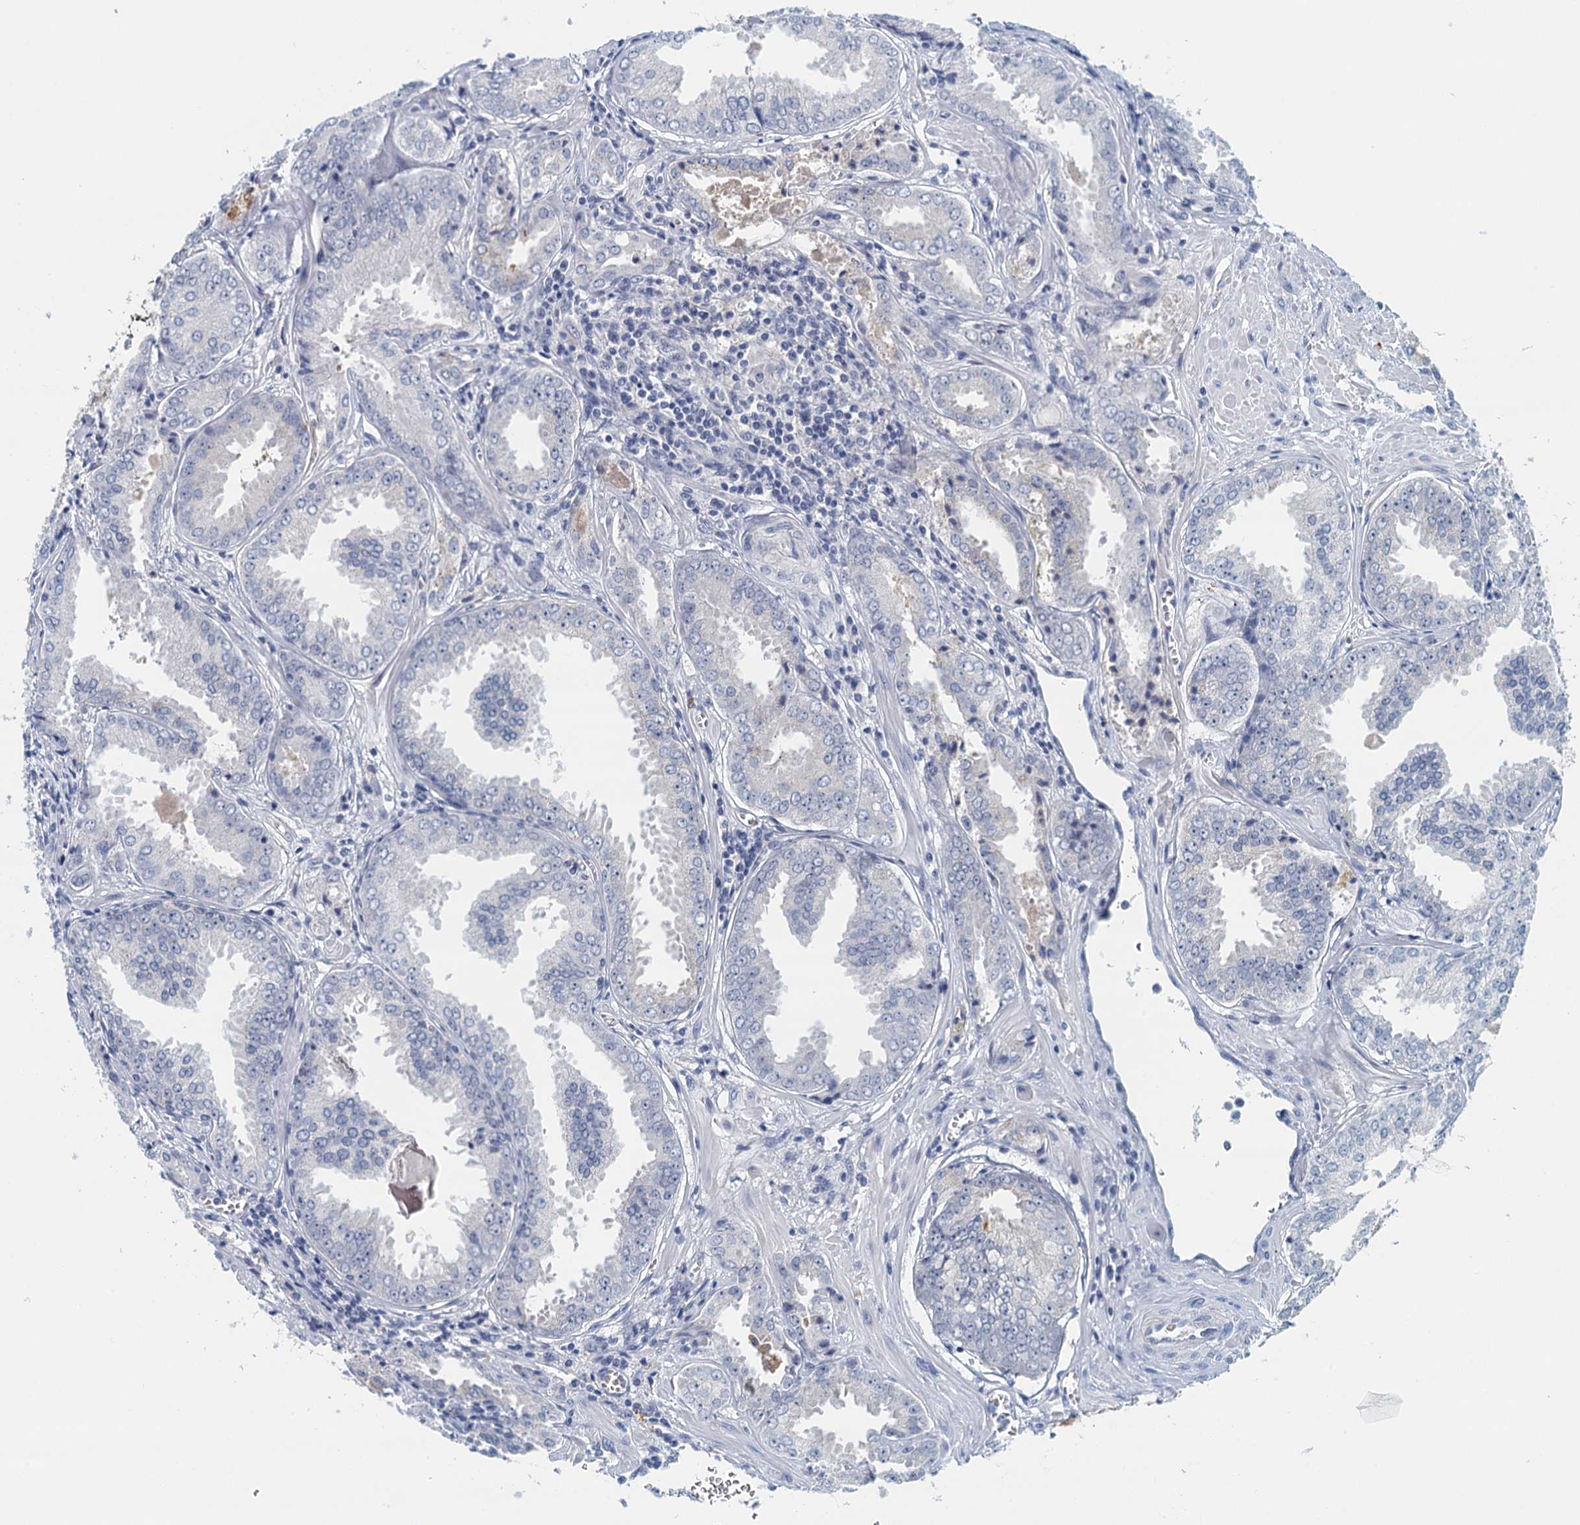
{"staining": {"intensity": "negative", "quantity": "none", "location": "none"}, "tissue": "prostate cancer", "cell_type": "Tumor cells", "image_type": "cancer", "snomed": [{"axis": "morphology", "description": "Adenocarcinoma, Low grade"}, {"axis": "topography", "description": "Prostate"}], "caption": "Immunohistochemistry (IHC) of prostate adenocarcinoma (low-grade) exhibits no expression in tumor cells.", "gene": "NUBP2", "patient": {"sex": "male", "age": 67}}